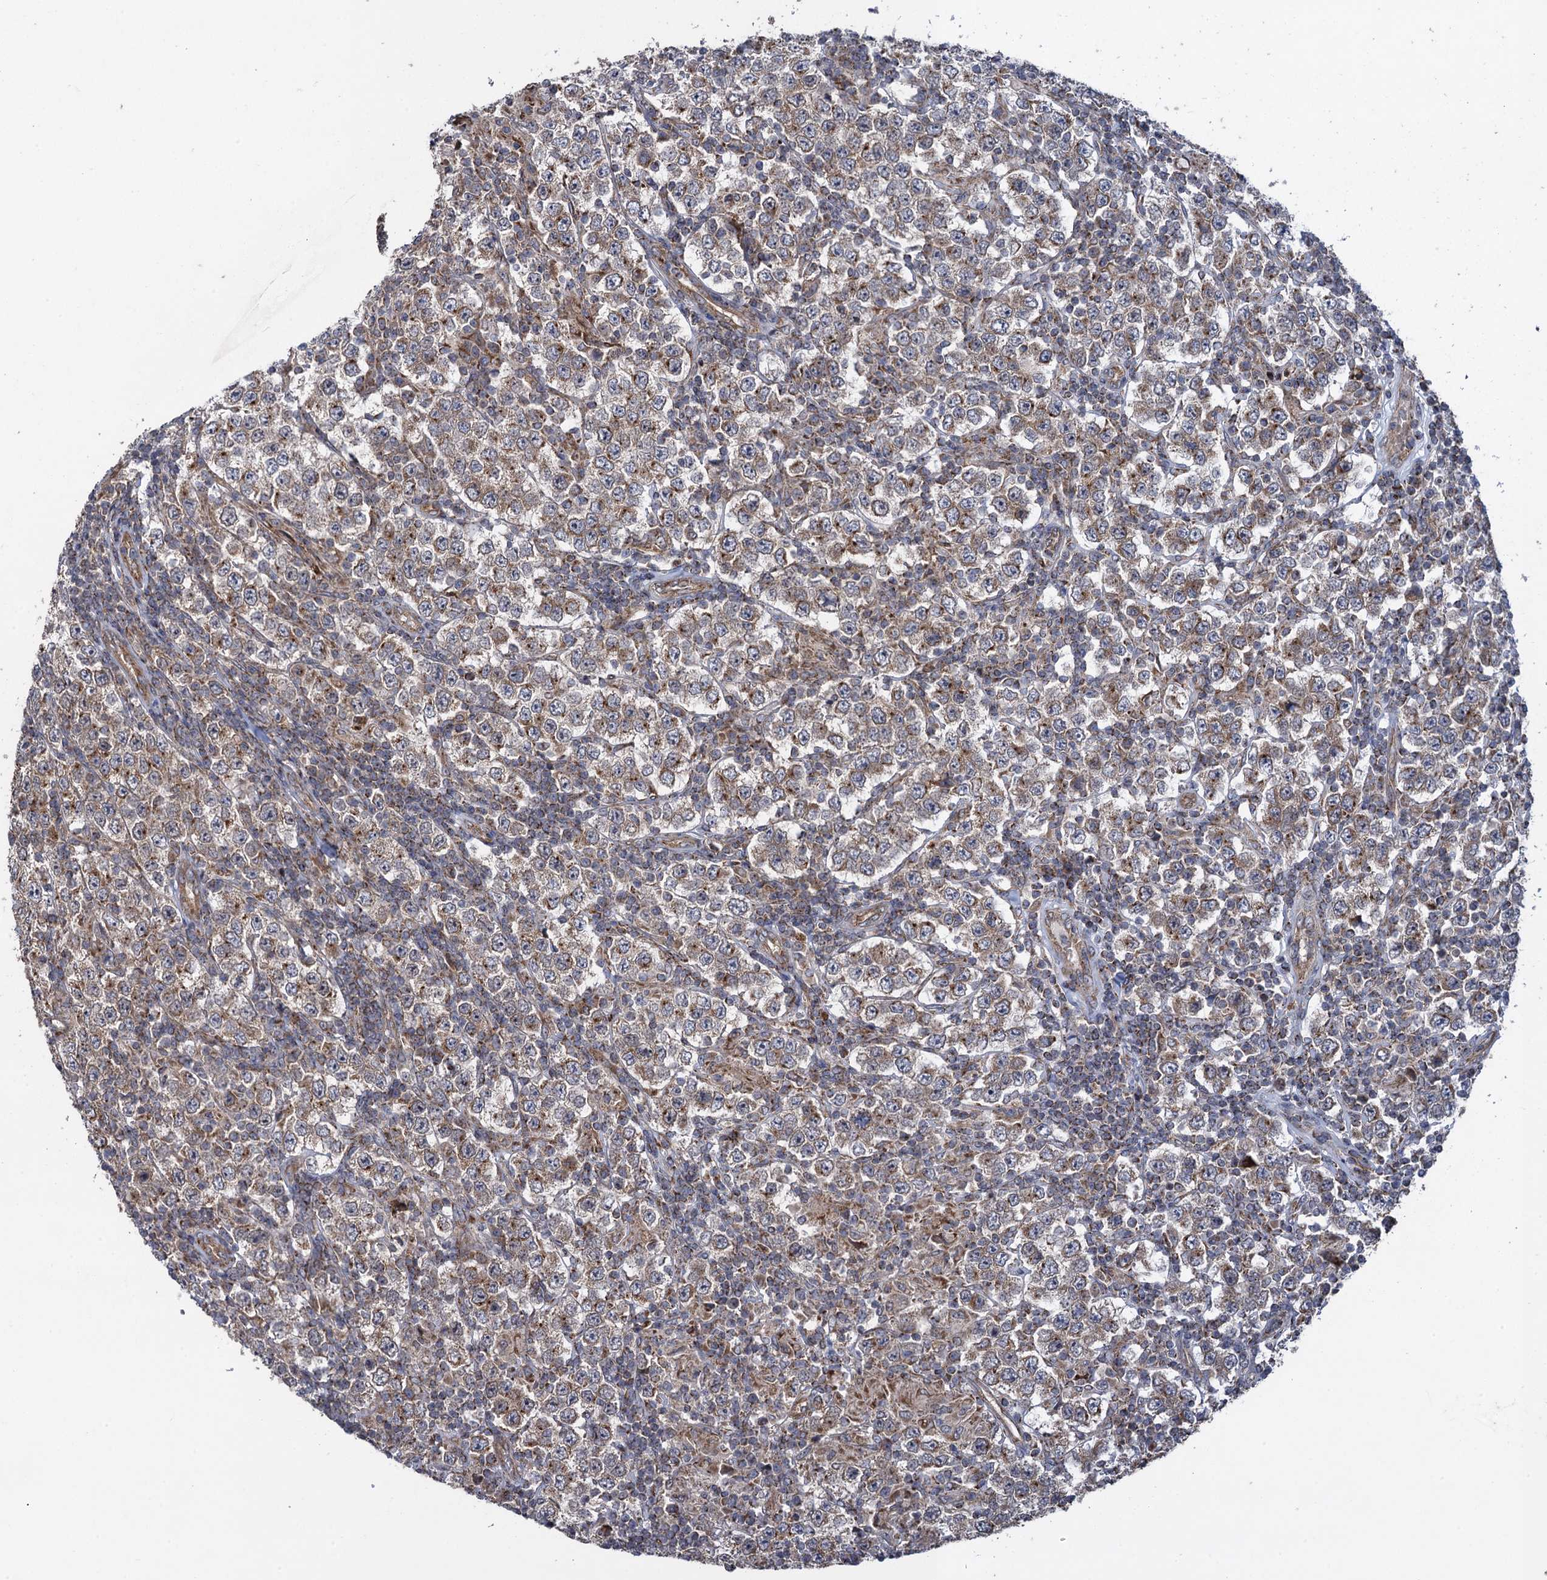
{"staining": {"intensity": "moderate", "quantity": "25%-75%", "location": "cytoplasmic/membranous"}, "tissue": "testis cancer", "cell_type": "Tumor cells", "image_type": "cancer", "snomed": [{"axis": "morphology", "description": "Normal tissue, NOS"}, {"axis": "morphology", "description": "Urothelial carcinoma, High grade"}, {"axis": "morphology", "description": "Seminoma, NOS"}, {"axis": "morphology", "description": "Carcinoma, Embryonal, NOS"}, {"axis": "topography", "description": "Urinary bladder"}, {"axis": "topography", "description": "Testis"}], "caption": "A histopathology image of human urothelial carcinoma (high-grade) (testis) stained for a protein reveals moderate cytoplasmic/membranous brown staining in tumor cells. The staining is performed using DAB (3,3'-diaminobenzidine) brown chromogen to label protein expression. The nuclei are counter-stained blue using hematoxylin.", "gene": "HAUS1", "patient": {"sex": "male", "age": 41}}